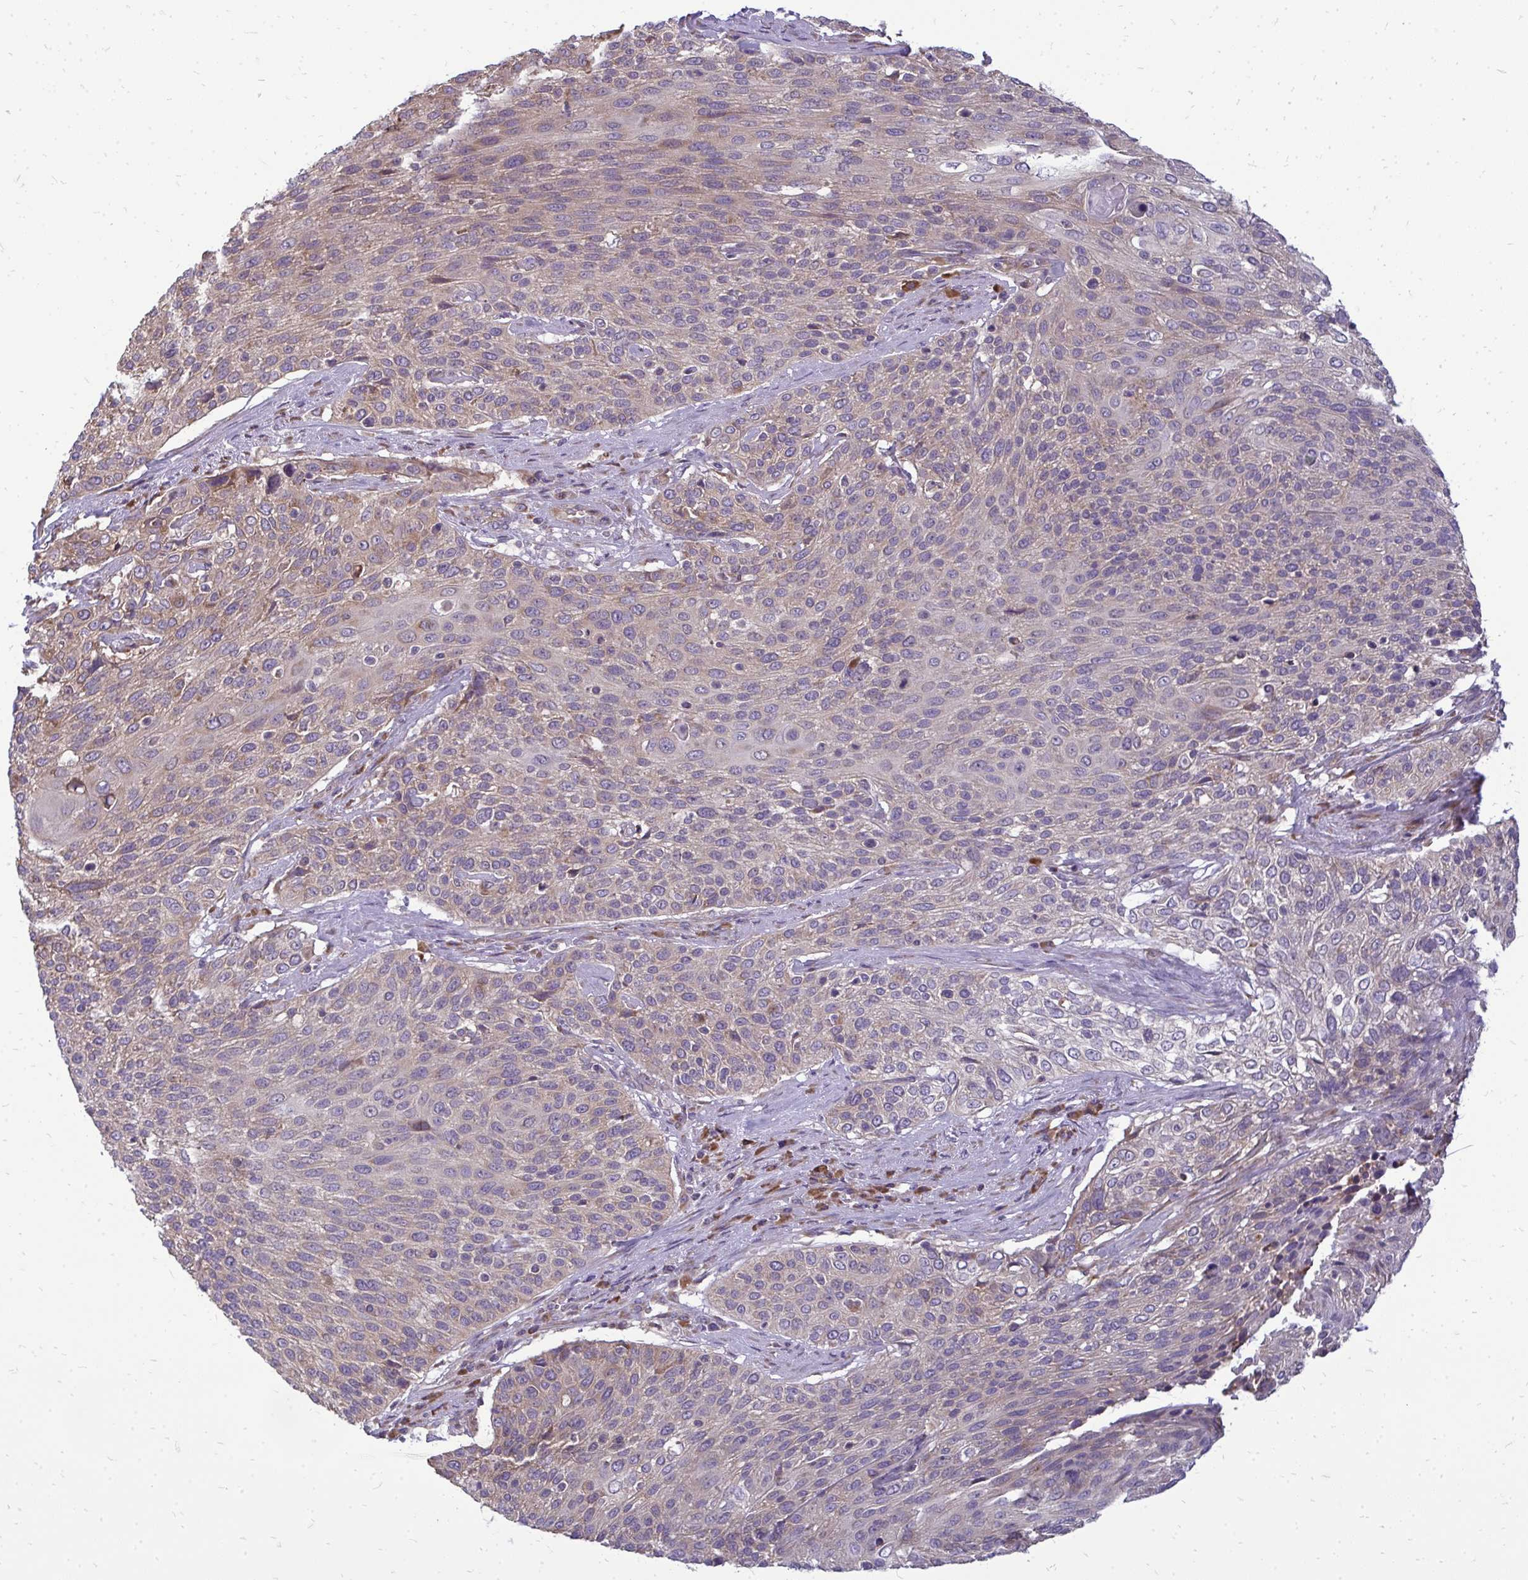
{"staining": {"intensity": "weak", "quantity": "25%-75%", "location": "cytoplasmic/membranous"}, "tissue": "cervical cancer", "cell_type": "Tumor cells", "image_type": "cancer", "snomed": [{"axis": "morphology", "description": "Squamous cell carcinoma, NOS"}, {"axis": "topography", "description": "Cervix"}], "caption": "DAB immunohistochemical staining of human squamous cell carcinoma (cervical) demonstrates weak cytoplasmic/membranous protein expression in about 25%-75% of tumor cells.", "gene": "RPLP2", "patient": {"sex": "female", "age": 31}}